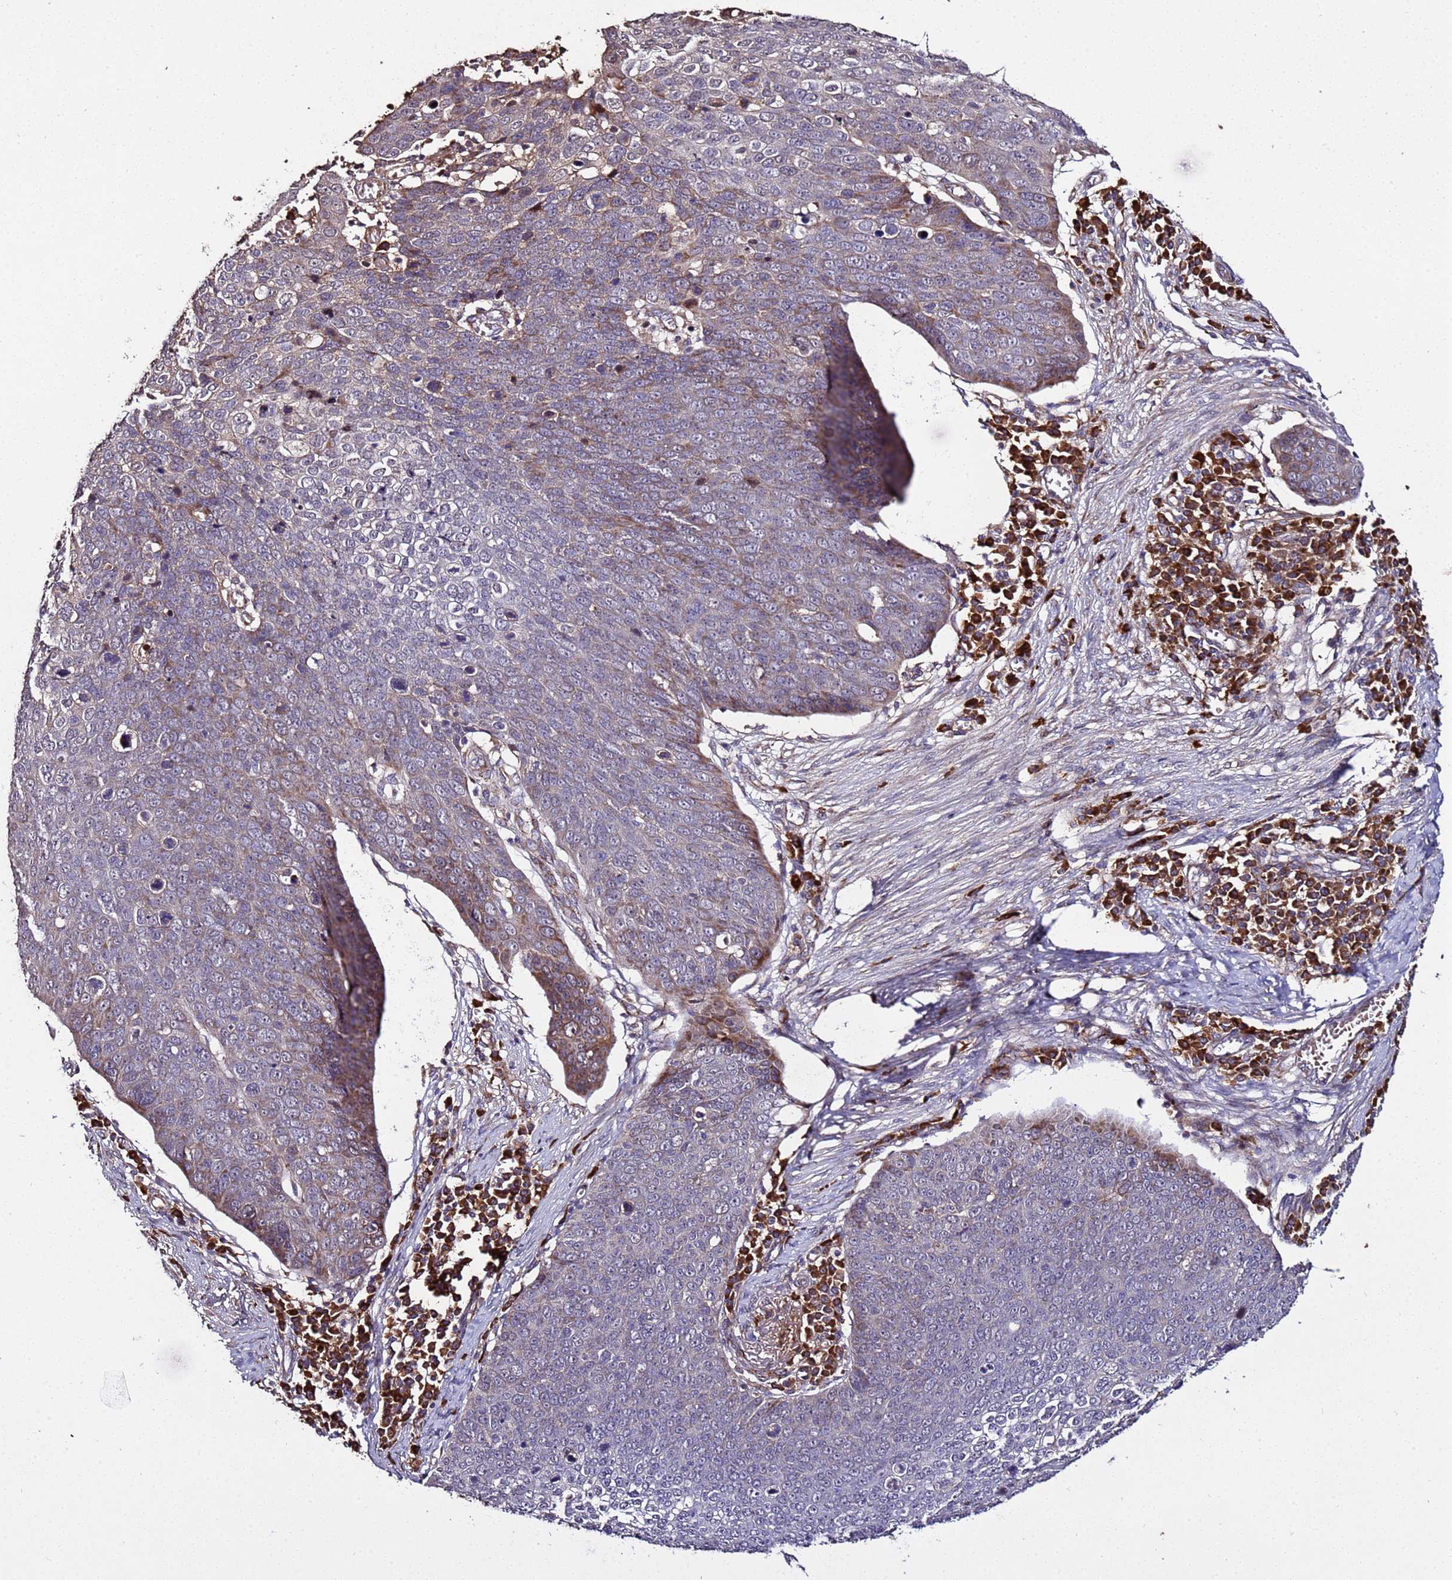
{"staining": {"intensity": "moderate", "quantity": "<25%", "location": "cytoplasmic/membranous"}, "tissue": "skin cancer", "cell_type": "Tumor cells", "image_type": "cancer", "snomed": [{"axis": "morphology", "description": "Squamous cell carcinoma, NOS"}, {"axis": "topography", "description": "Skin"}], "caption": "This is a histology image of immunohistochemistry (IHC) staining of skin cancer (squamous cell carcinoma), which shows moderate expression in the cytoplasmic/membranous of tumor cells.", "gene": "WNK4", "patient": {"sex": "male", "age": 71}}